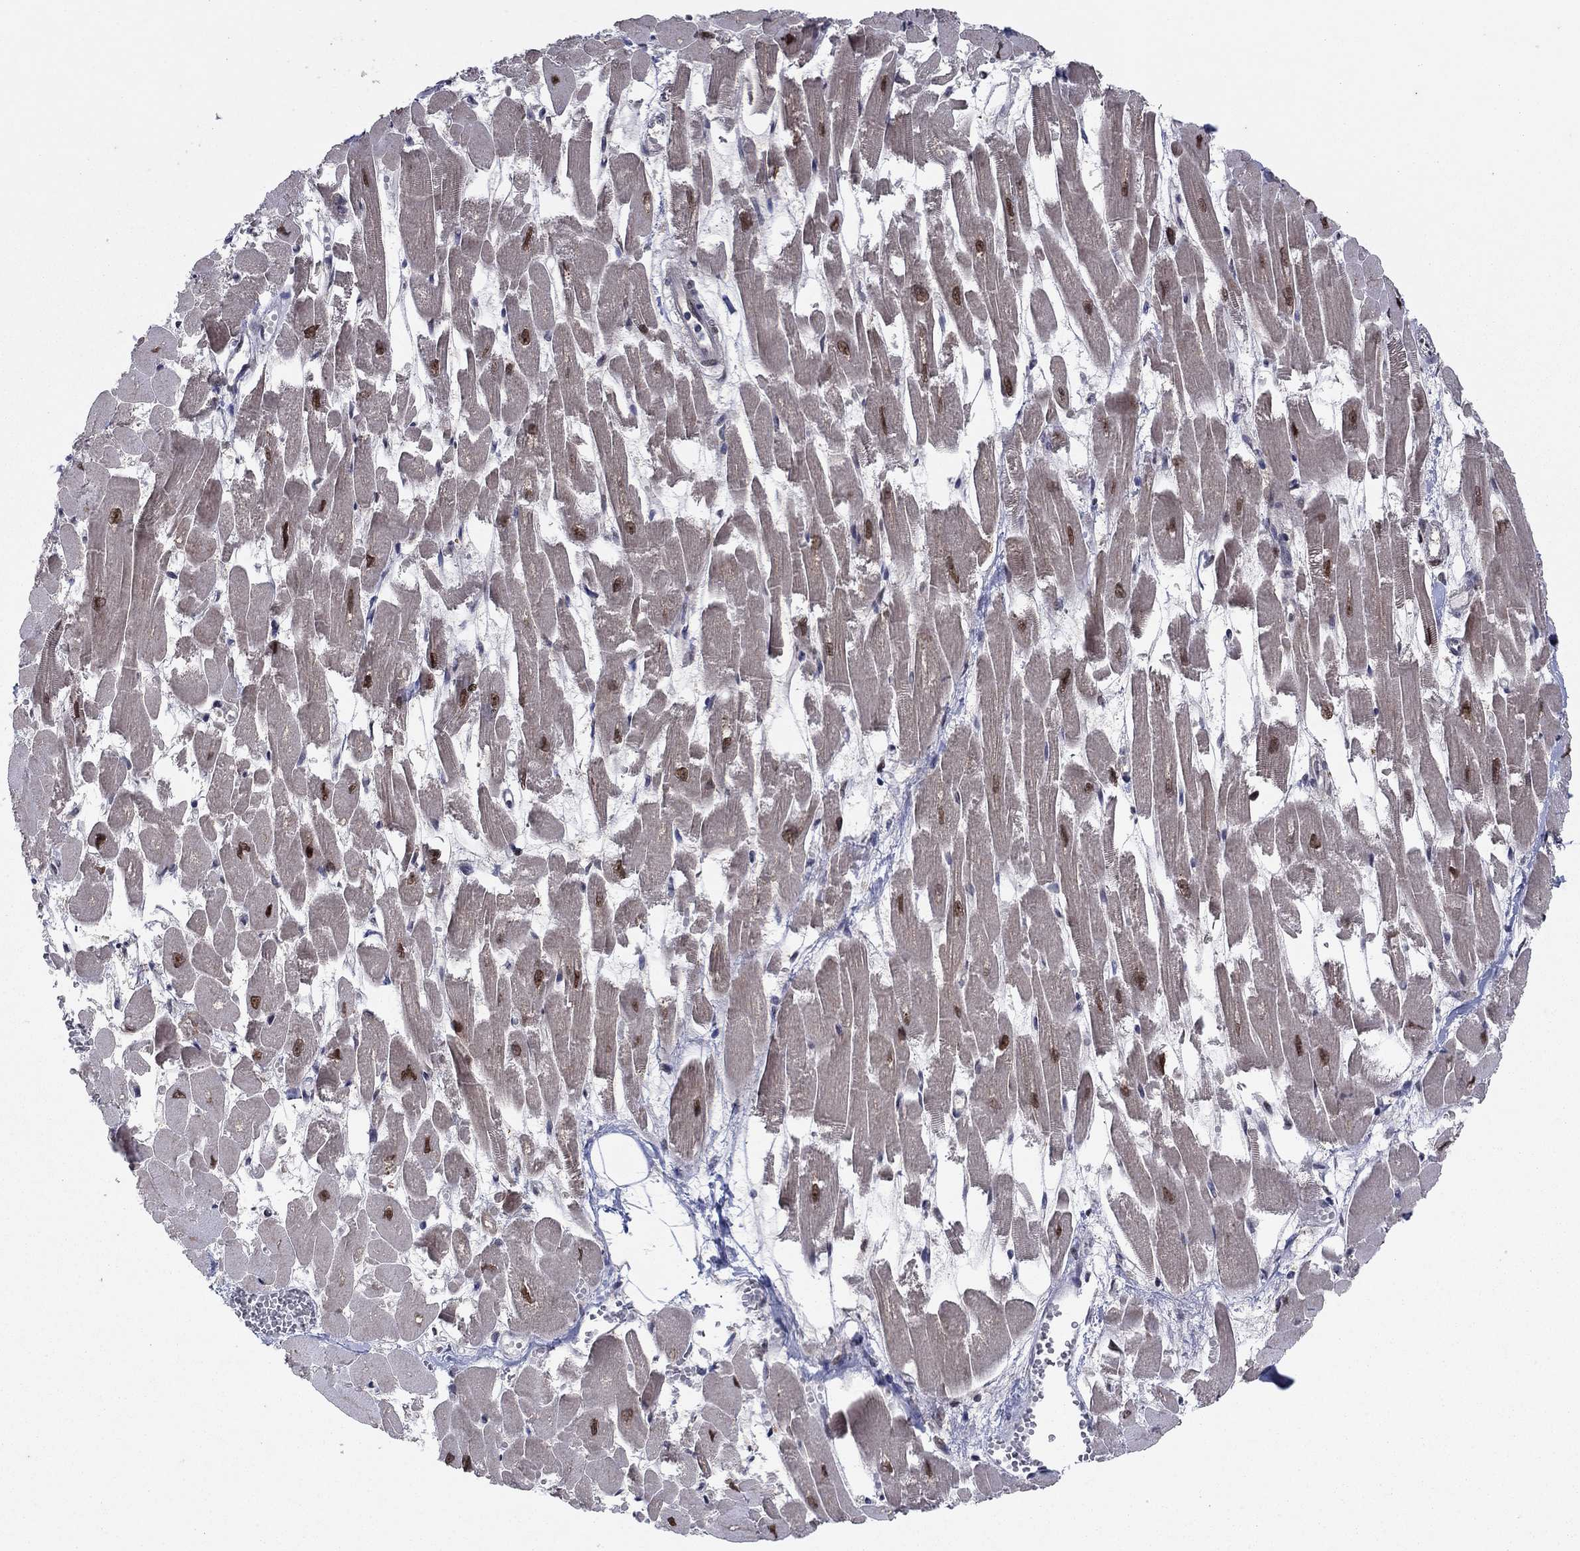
{"staining": {"intensity": "moderate", "quantity": "<25%", "location": "cytoplasmic/membranous,nuclear"}, "tissue": "heart muscle", "cell_type": "Cardiomyocytes", "image_type": "normal", "snomed": [{"axis": "morphology", "description": "Normal tissue, NOS"}, {"axis": "topography", "description": "Heart"}], "caption": "About <25% of cardiomyocytes in benign heart muscle show moderate cytoplasmic/membranous,nuclear protein staining as visualized by brown immunohistochemical staining.", "gene": "PSMC1", "patient": {"sex": "female", "age": 52}}